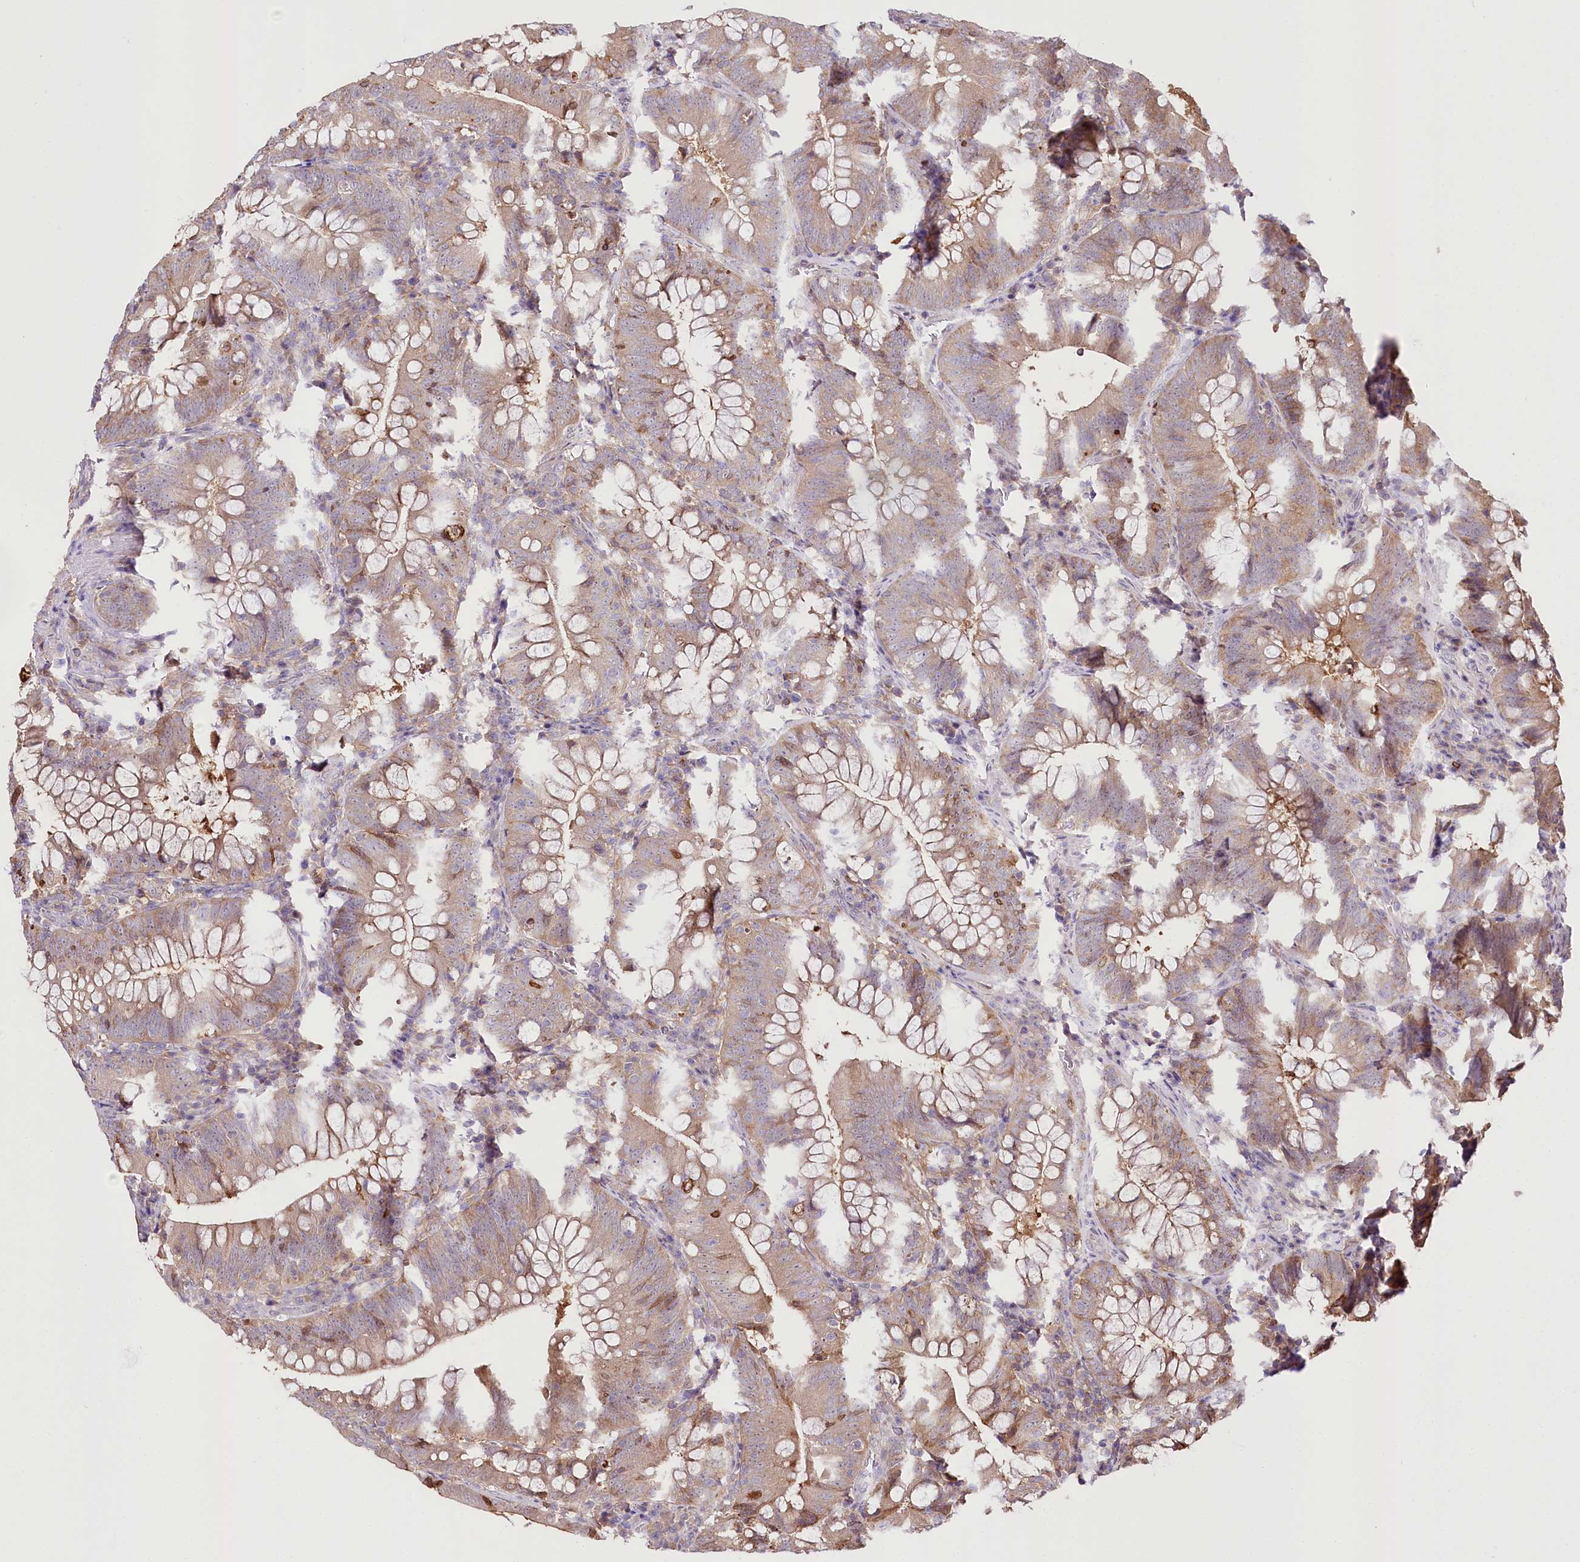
{"staining": {"intensity": "weak", "quantity": ">75%", "location": "cytoplasmic/membranous"}, "tissue": "colorectal cancer", "cell_type": "Tumor cells", "image_type": "cancer", "snomed": [{"axis": "morphology", "description": "Normal tissue, NOS"}, {"axis": "topography", "description": "Colon"}], "caption": "High-power microscopy captured an immunohistochemistry (IHC) histopathology image of colorectal cancer, revealing weak cytoplasmic/membranous positivity in approximately >75% of tumor cells.", "gene": "UGP2", "patient": {"sex": "female", "age": 82}}